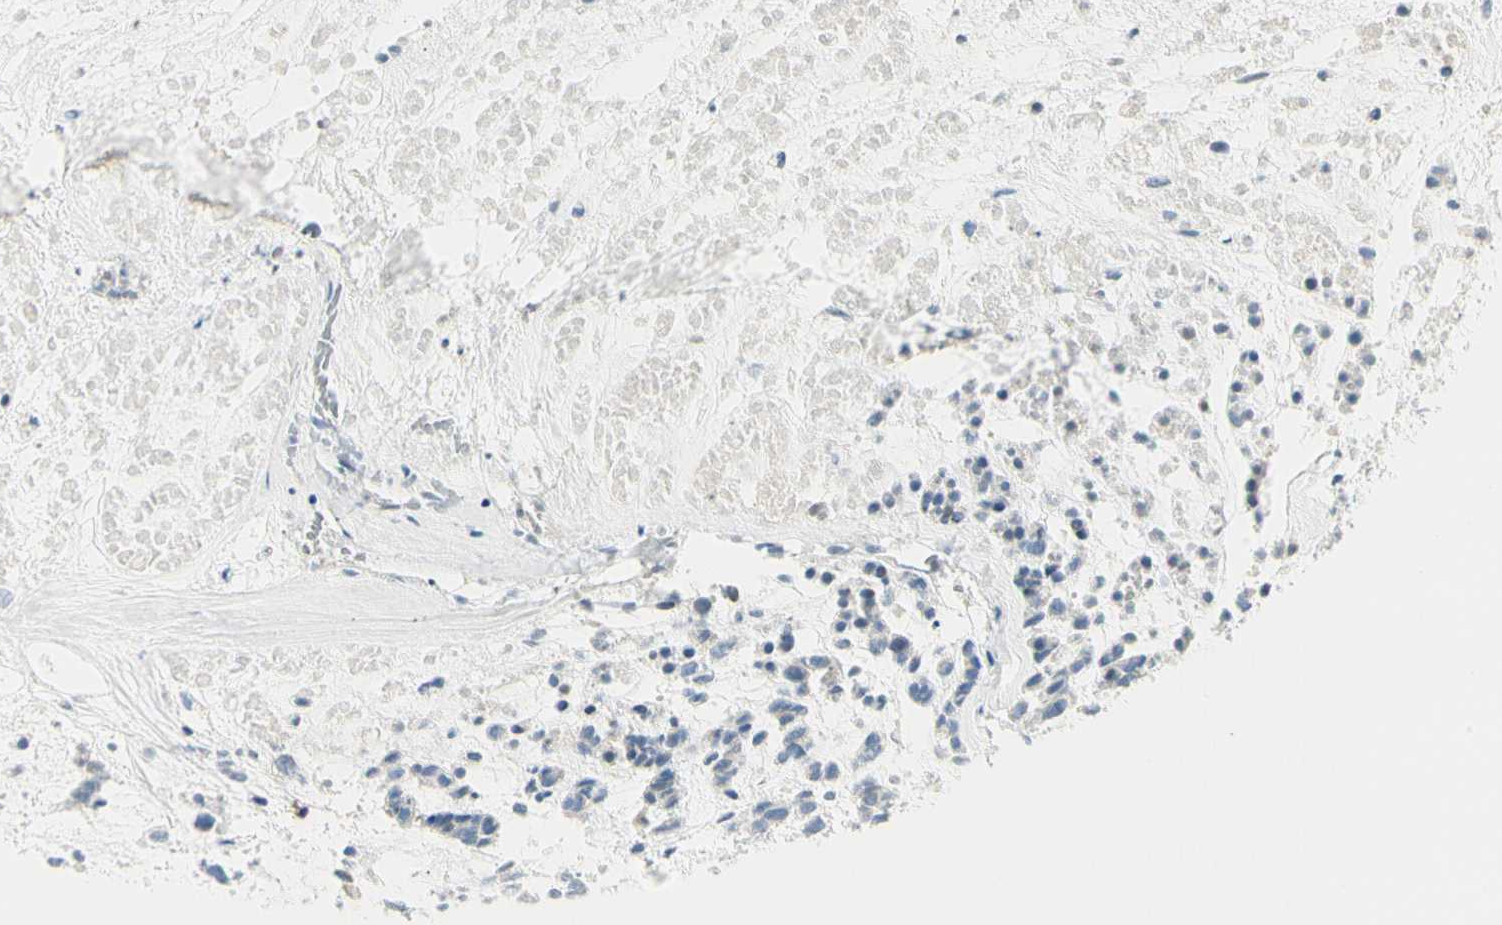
{"staining": {"intensity": "negative", "quantity": "none", "location": "none"}, "tissue": "head and neck cancer", "cell_type": "Tumor cells", "image_type": "cancer", "snomed": [{"axis": "morphology", "description": "Adenocarcinoma, NOS"}, {"axis": "morphology", "description": "Adenoma, NOS"}, {"axis": "topography", "description": "Head-Neck"}], "caption": "The micrograph reveals no staining of tumor cells in head and neck cancer.", "gene": "TNFSF11", "patient": {"sex": "female", "age": 55}}